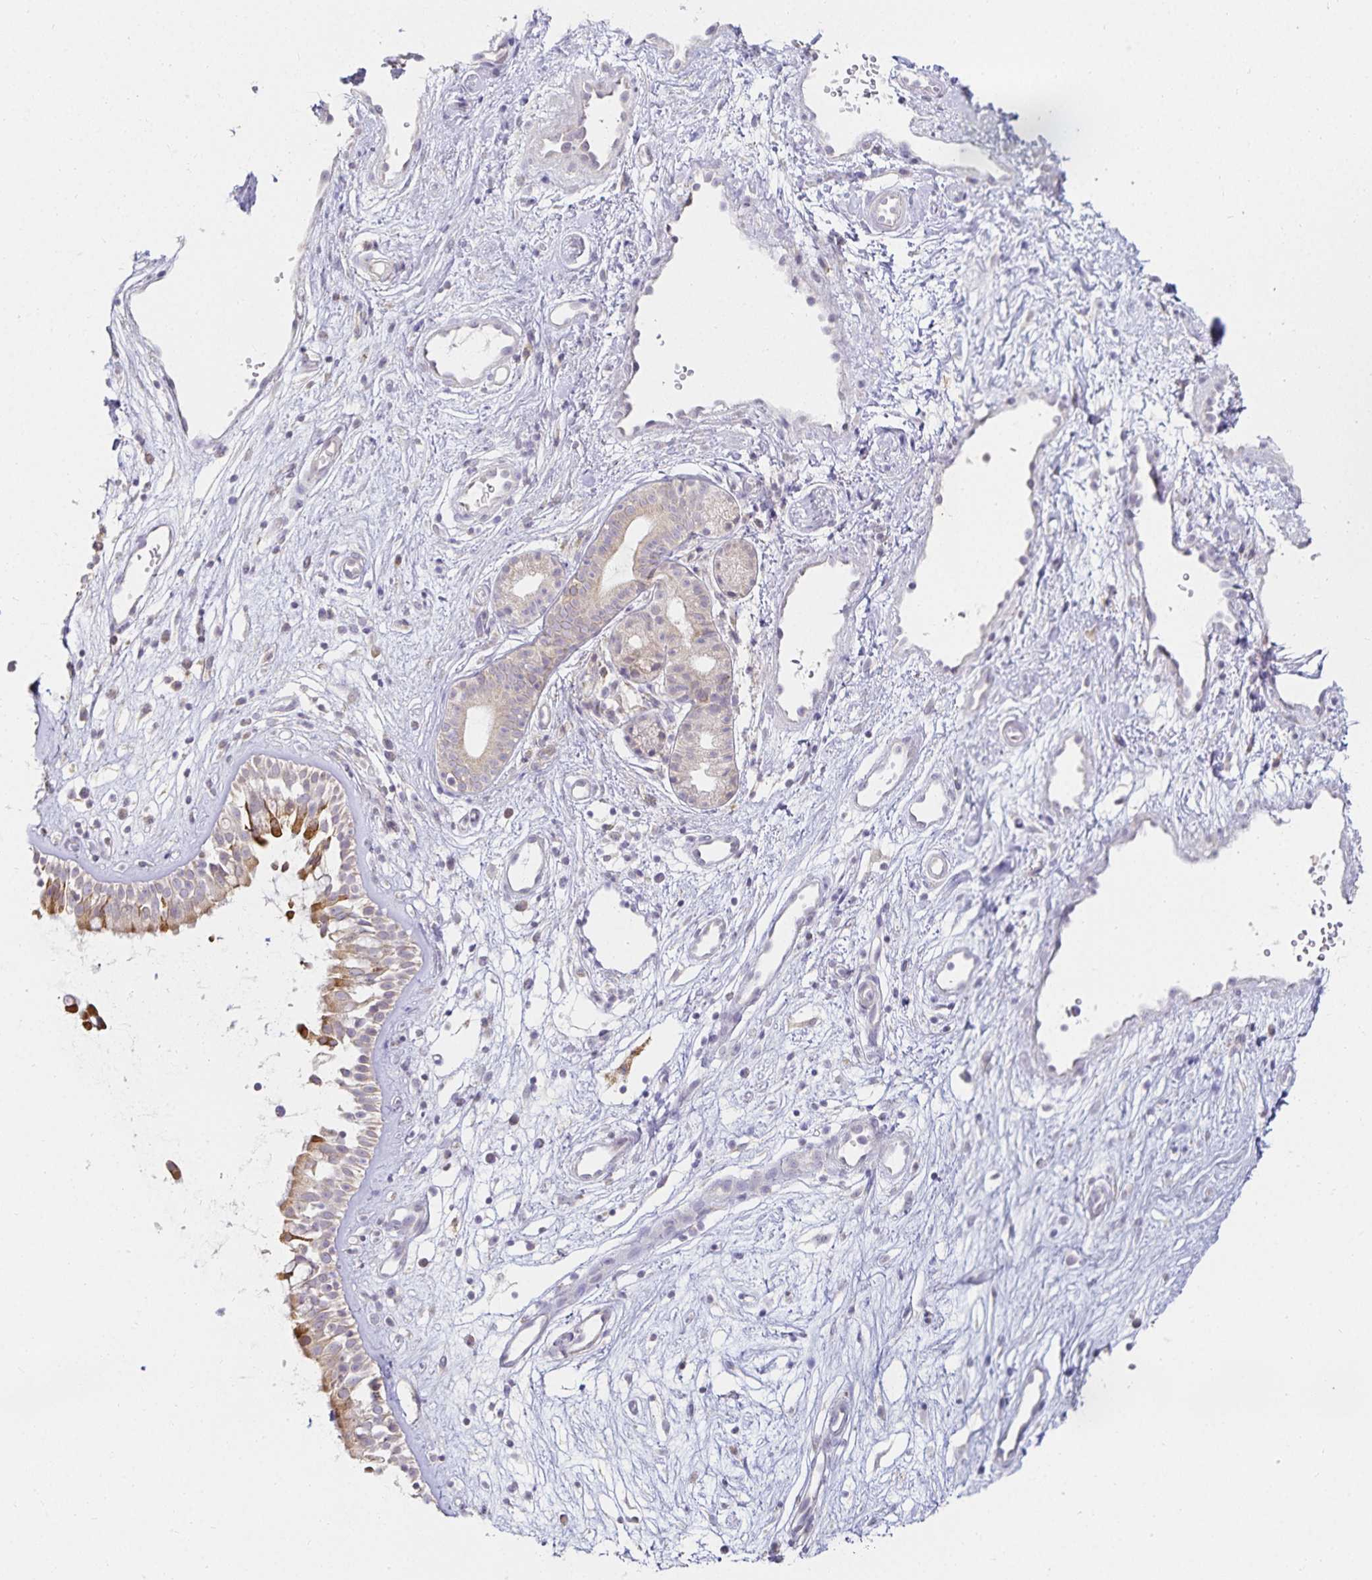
{"staining": {"intensity": "moderate", "quantity": "<25%", "location": "cytoplasmic/membranous"}, "tissue": "nasopharynx", "cell_type": "Respiratory epithelial cells", "image_type": "normal", "snomed": [{"axis": "morphology", "description": "Normal tissue, NOS"}, {"axis": "topography", "description": "Nasopharynx"}], "caption": "This micrograph shows immunohistochemistry staining of normal human nasopharynx, with low moderate cytoplasmic/membranous positivity in approximately <25% of respiratory epithelial cells.", "gene": "GP2", "patient": {"sex": "male", "age": 32}}